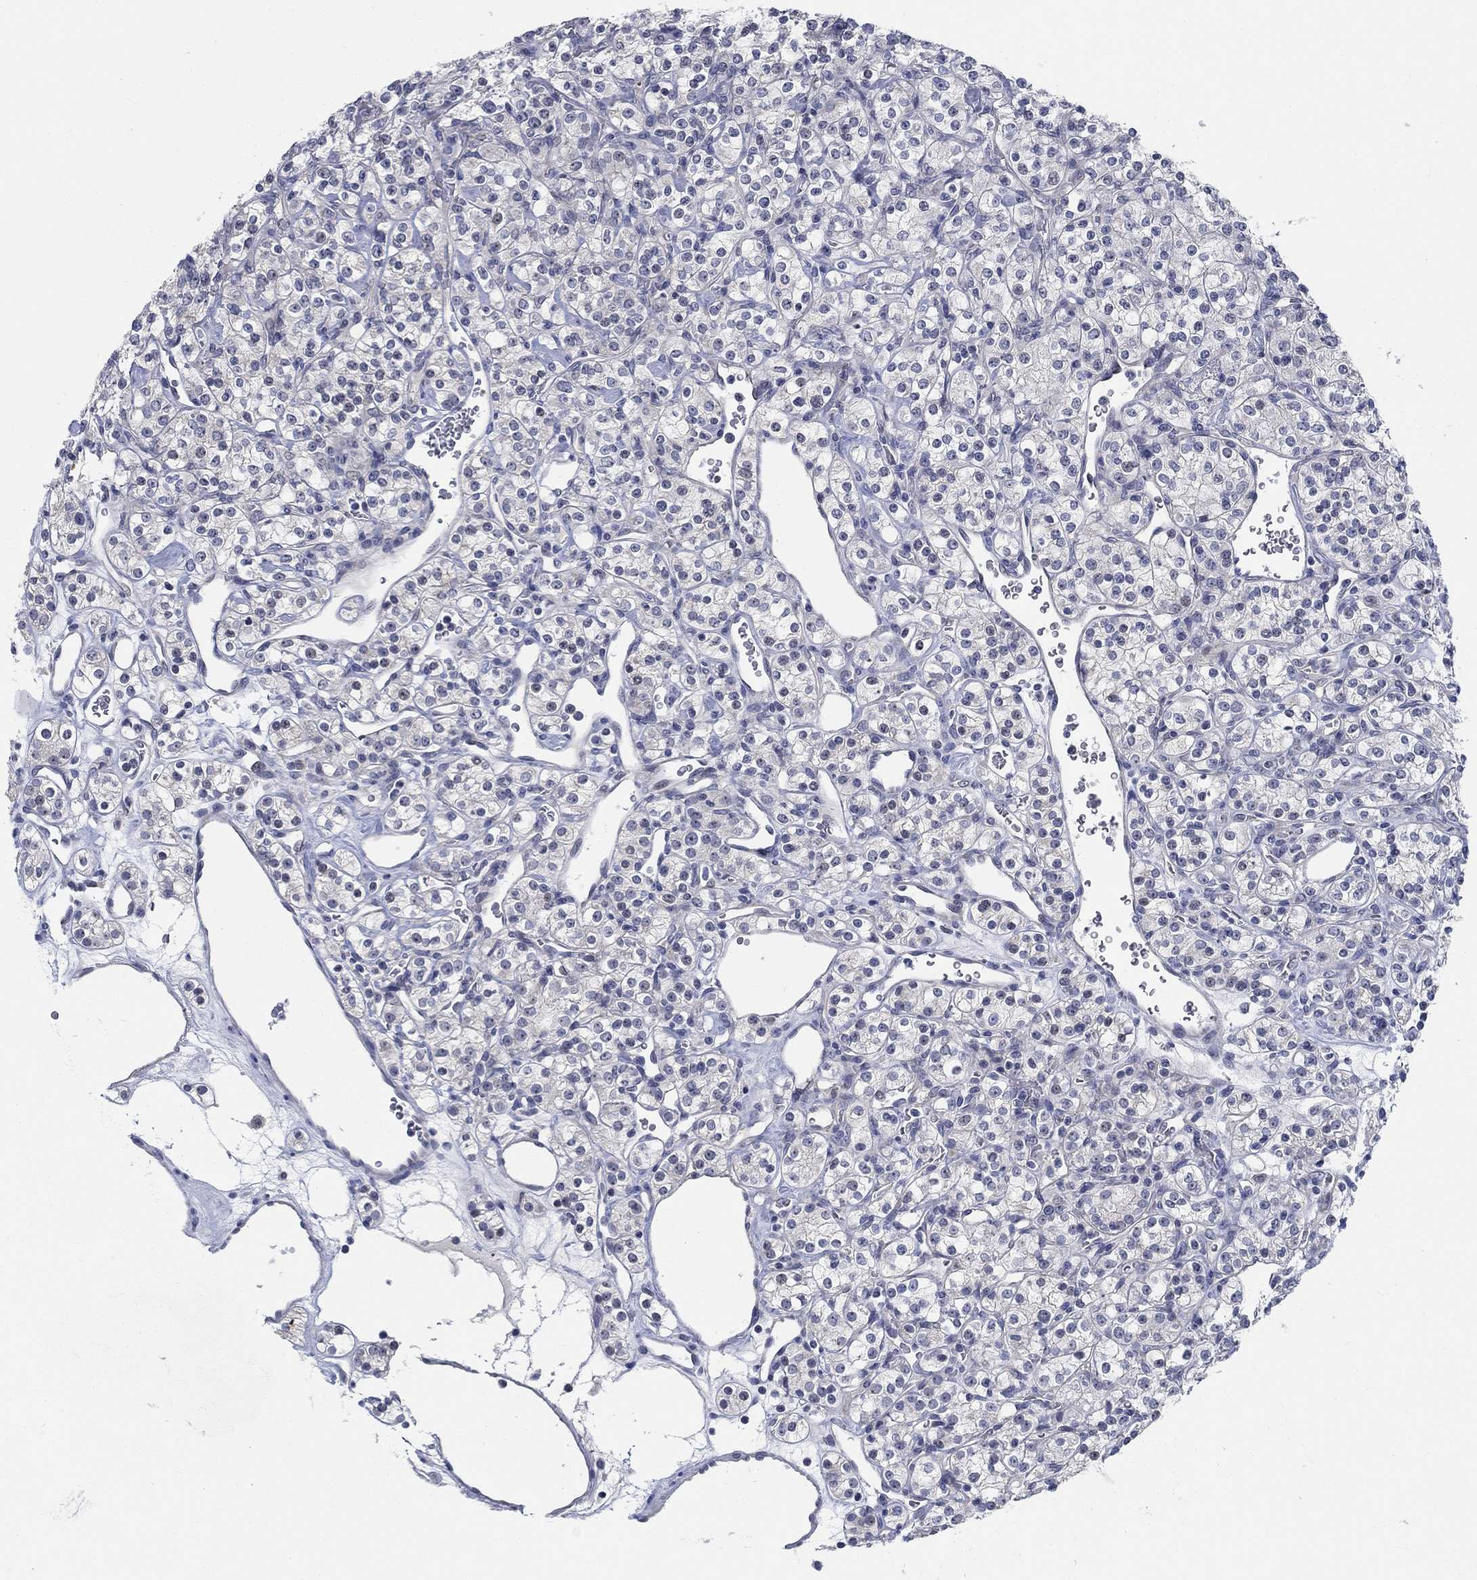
{"staining": {"intensity": "negative", "quantity": "none", "location": "none"}, "tissue": "renal cancer", "cell_type": "Tumor cells", "image_type": "cancer", "snomed": [{"axis": "morphology", "description": "Adenocarcinoma, NOS"}, {"axis": "topography", "description": "Kidney"}], "caption": "An immunohistochemistry (IHC) micrograph of renal adenocarcinoma is shown. There is no staining in tumor cells of renal adenocarcinoma.", "gene": "SMIM18", "patient": {"sex": "male", "age": 77}}